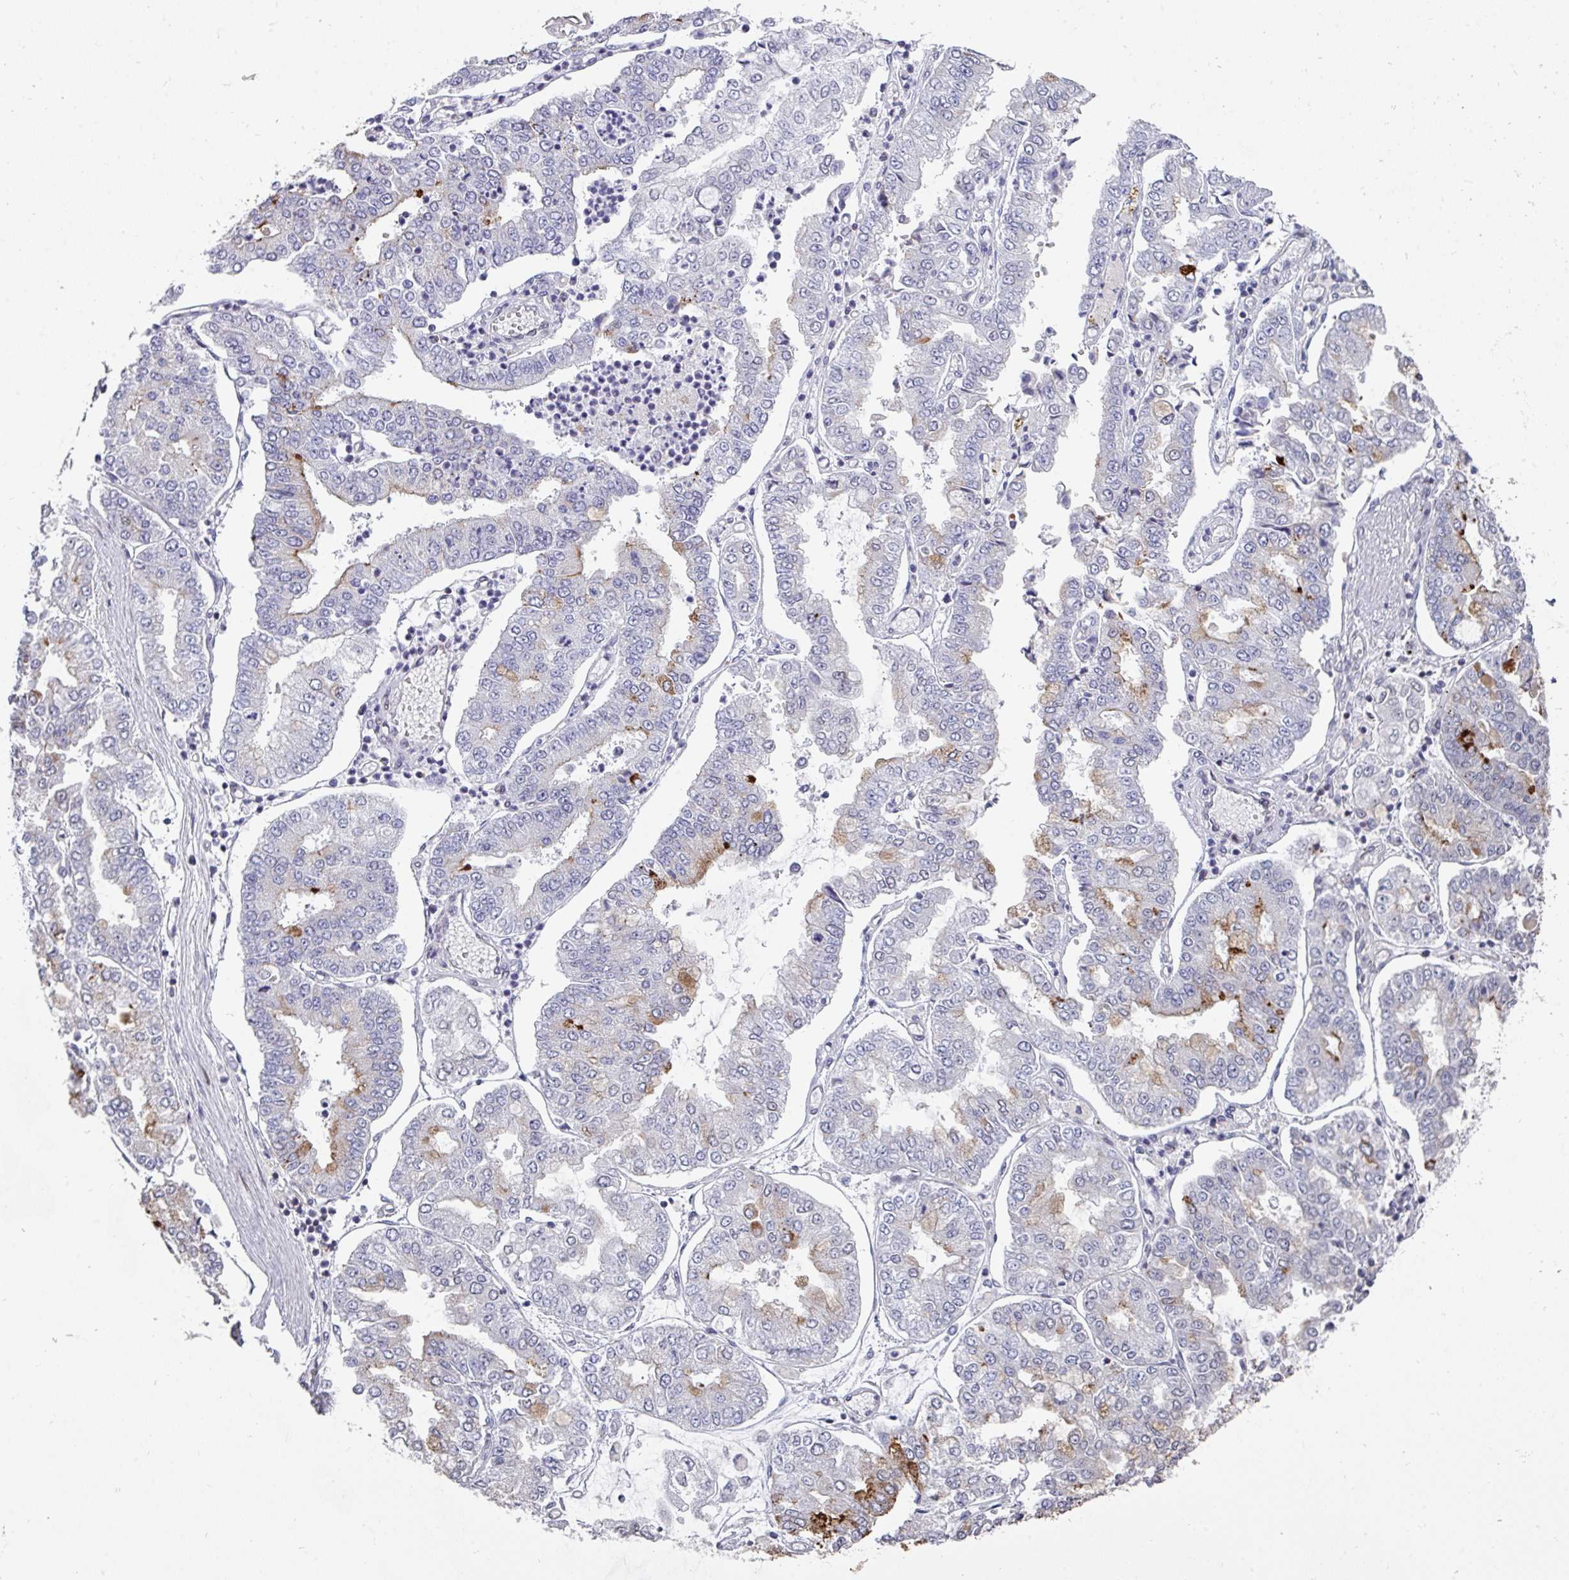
{"staining": {"intensity": "moderate", "quantity": "<25%", "location": "cytoplasmic/membranous"}, "tissue": "stomach cancer", "cell_type": "Tumor cells", "image_type": "cancer", "snomed": [{"axis": "morphology", "description": "Adenocarcinoma, NOS"}, {"axis": "topography", "description": "Stomach"}], "caption": "About <25% of tumor cells in adenocarcinoma (stomach) display moderate cytoplasmic/membranous protein staining as visualized by brown immunohistochemical staining.", "gene": "RASAL3", "patient": {"sex": "male", "age": 76}}